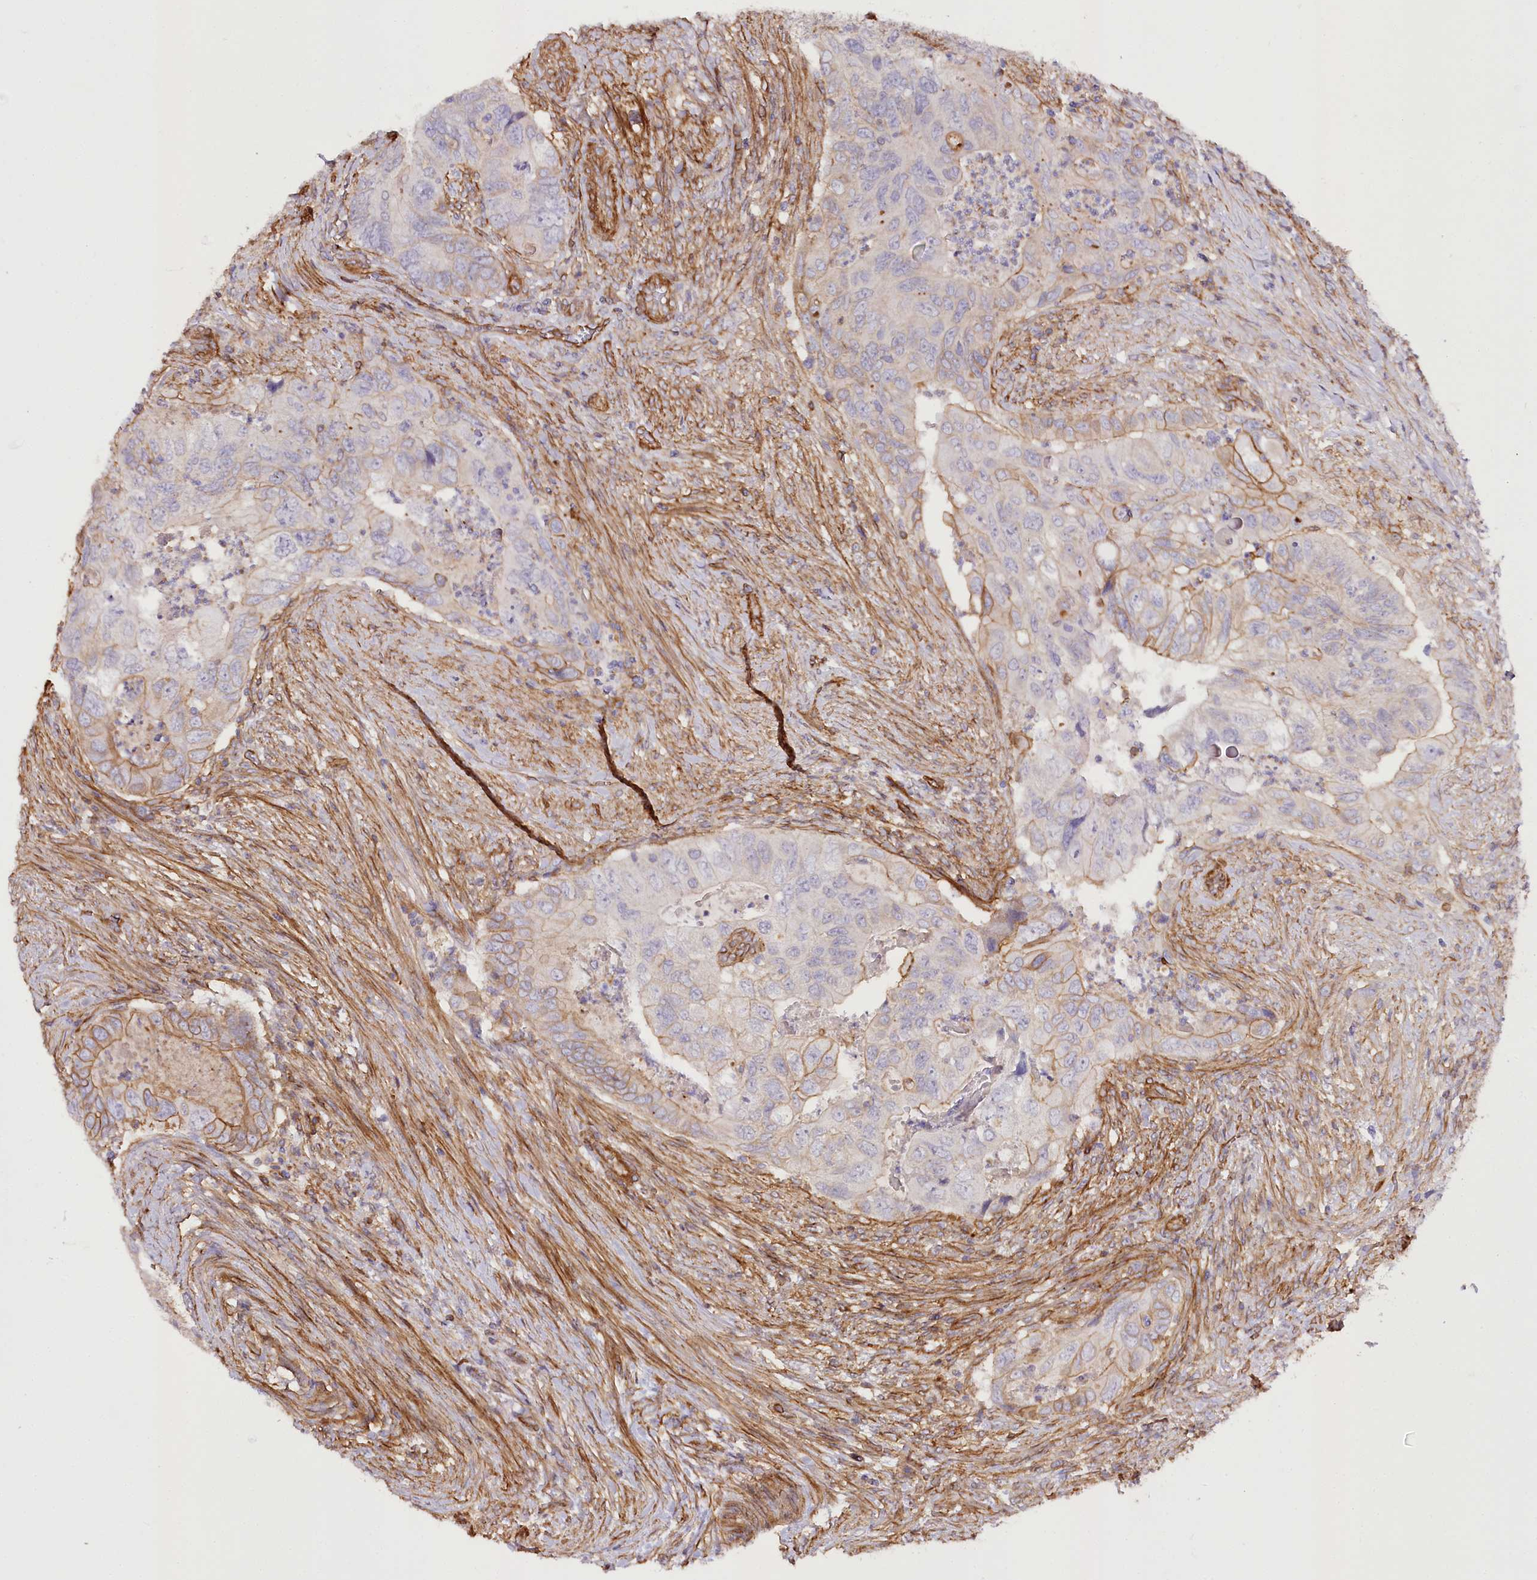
{"staining": {"intensity": "negative", "quantity": "none", "location": "none"}, "tissue": "colorectal cancer", "cell_type": "Tumor cells", "image_type": "cancer", "snomed": [{"axis": "morphology", "description": "Adenocarcinoma, NOS"}, {"axis": "topography", "description": "Rectum"}], "caption": "Tumor cells are negative for protein expression in human adenocarcinoma (colorectal).", "gene": "SYNPO2", "patient": {"sex": "male", "age": 63}}